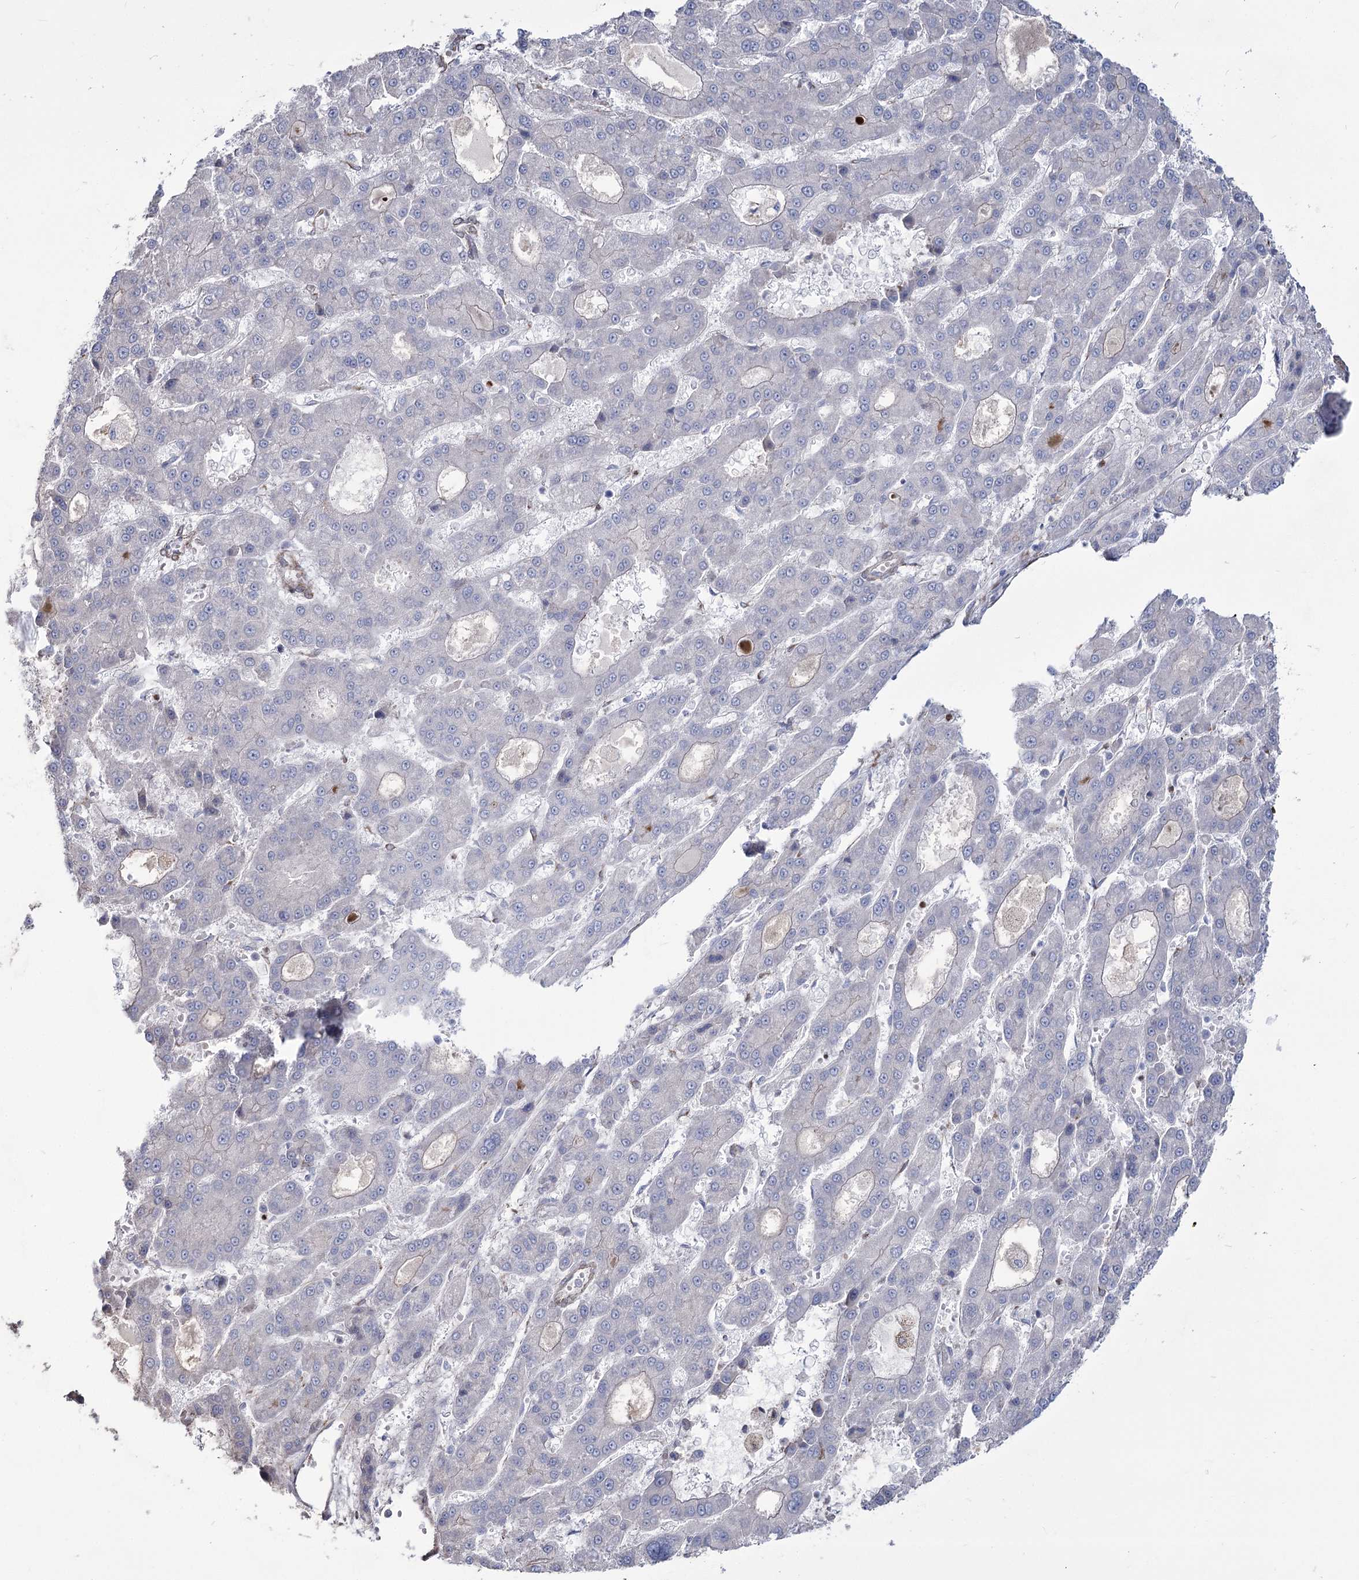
{"staining": {"intensity": "negative", "quantity": "none", "location": "none"}, "tissue": "liver cancer", "cell_type": "Tumor cells", "image_type": "cancer", "snomed": [{"axis": "morphology", "description": "Carcinoma, Hepatocellular, NOS"}, {"axis": "topography", "description": "Liver"}], "caption": "Tumor cells show no significant expression in liver cancer.", "gene": "ME3", "patient": {"sex": "male", "age": 70}}